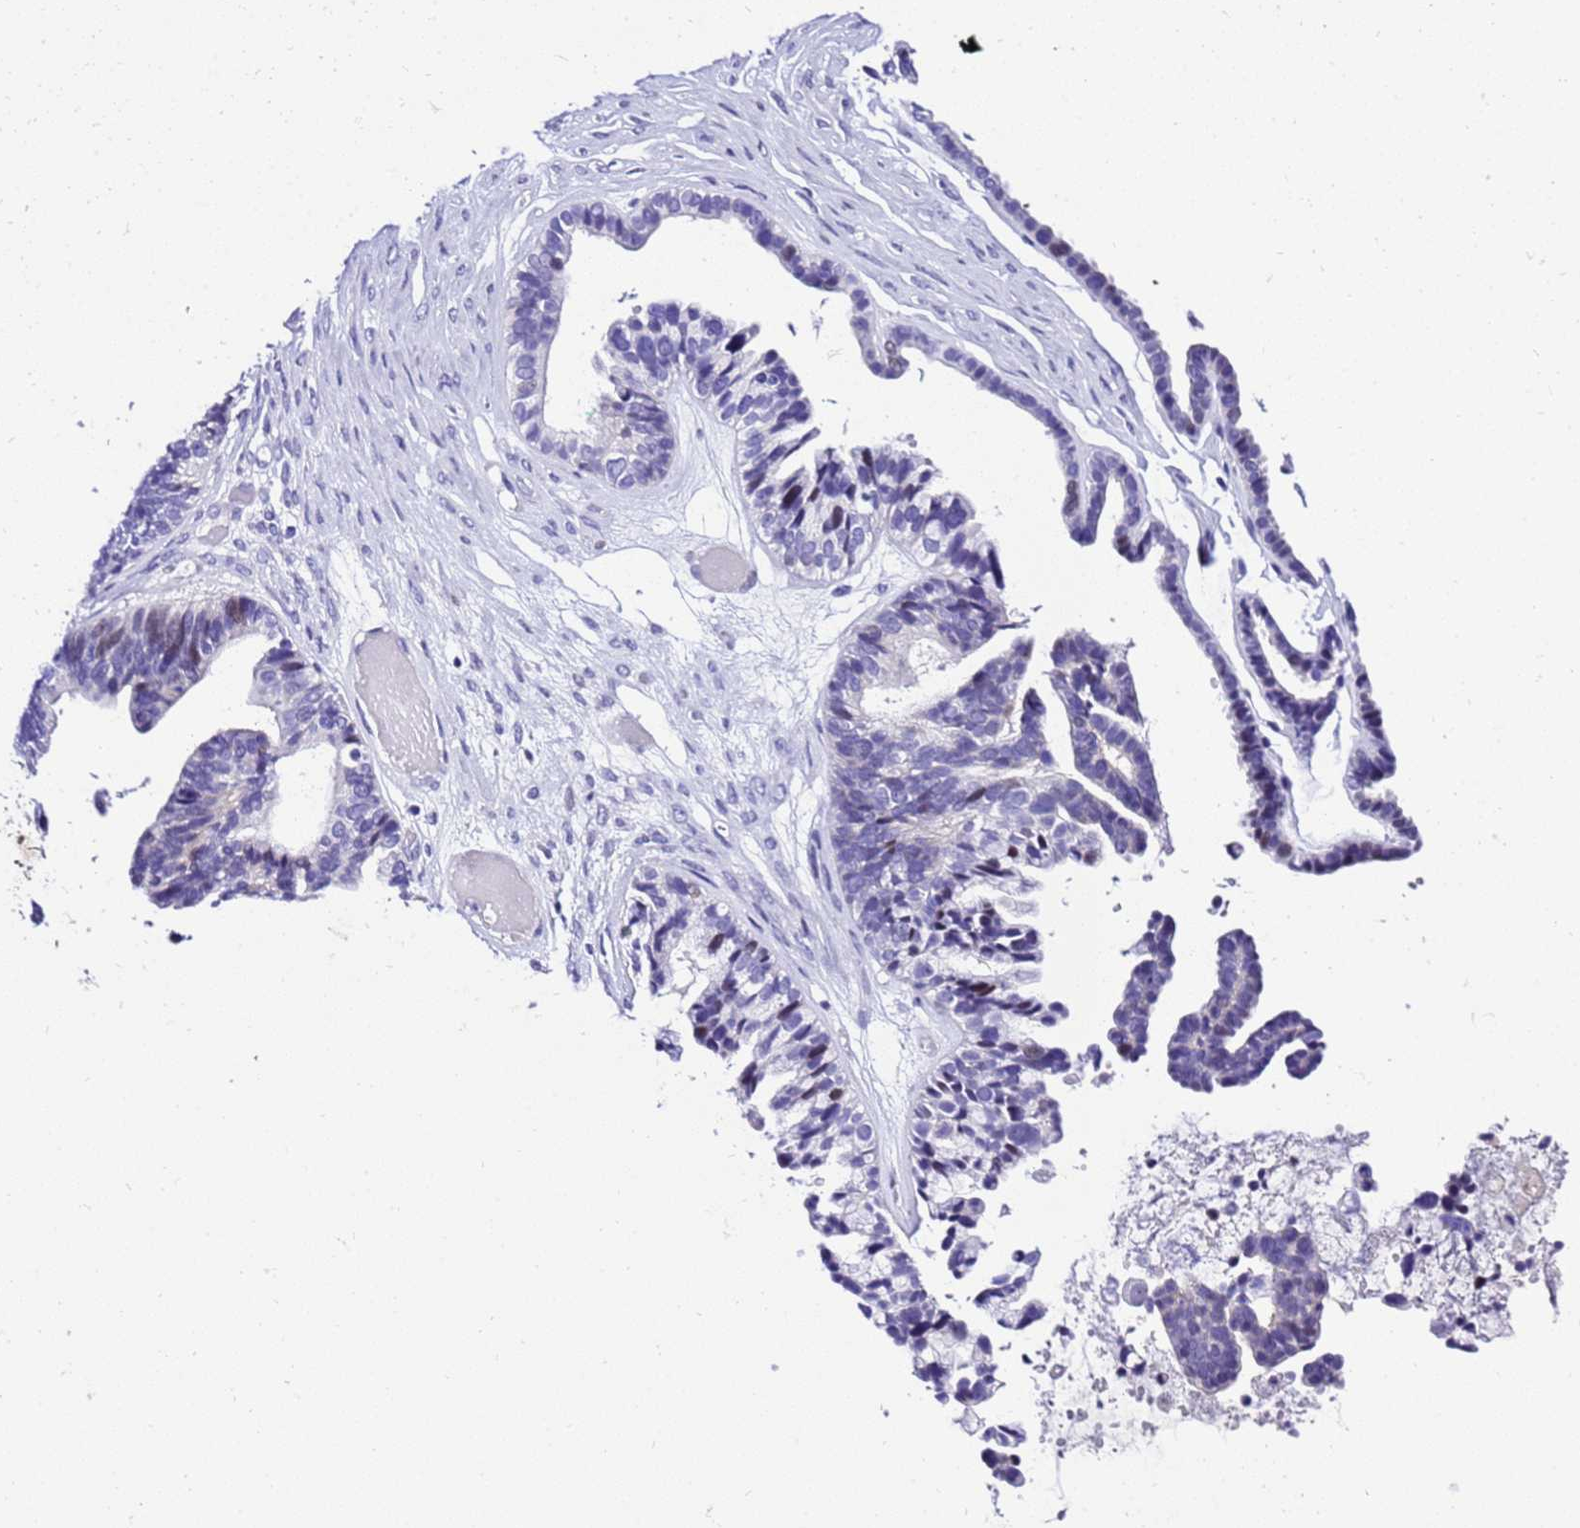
{"staining": {"intensity": "moderate", "quantity": "<25%", "location": "nuclear"}, "tissue": "ovarian cancer", "cell_type": "Tumor cells", "image_type": "cancer", "snomed": [{"axis": "morphology", "description": "Cystadenocarcinoma, serous, NOS"}, {"axis": "topography", "description": "Ovary"}], "caption": "Approximately <25% of tumor cells in ovarian cancer (serous cystadenocarcinoma) reveal moderate nuclear protein positivity as visualized by brown immunohistochemical staining.", "gene": "ZNF417", "patient": {"sex": "female", "age": 56}}